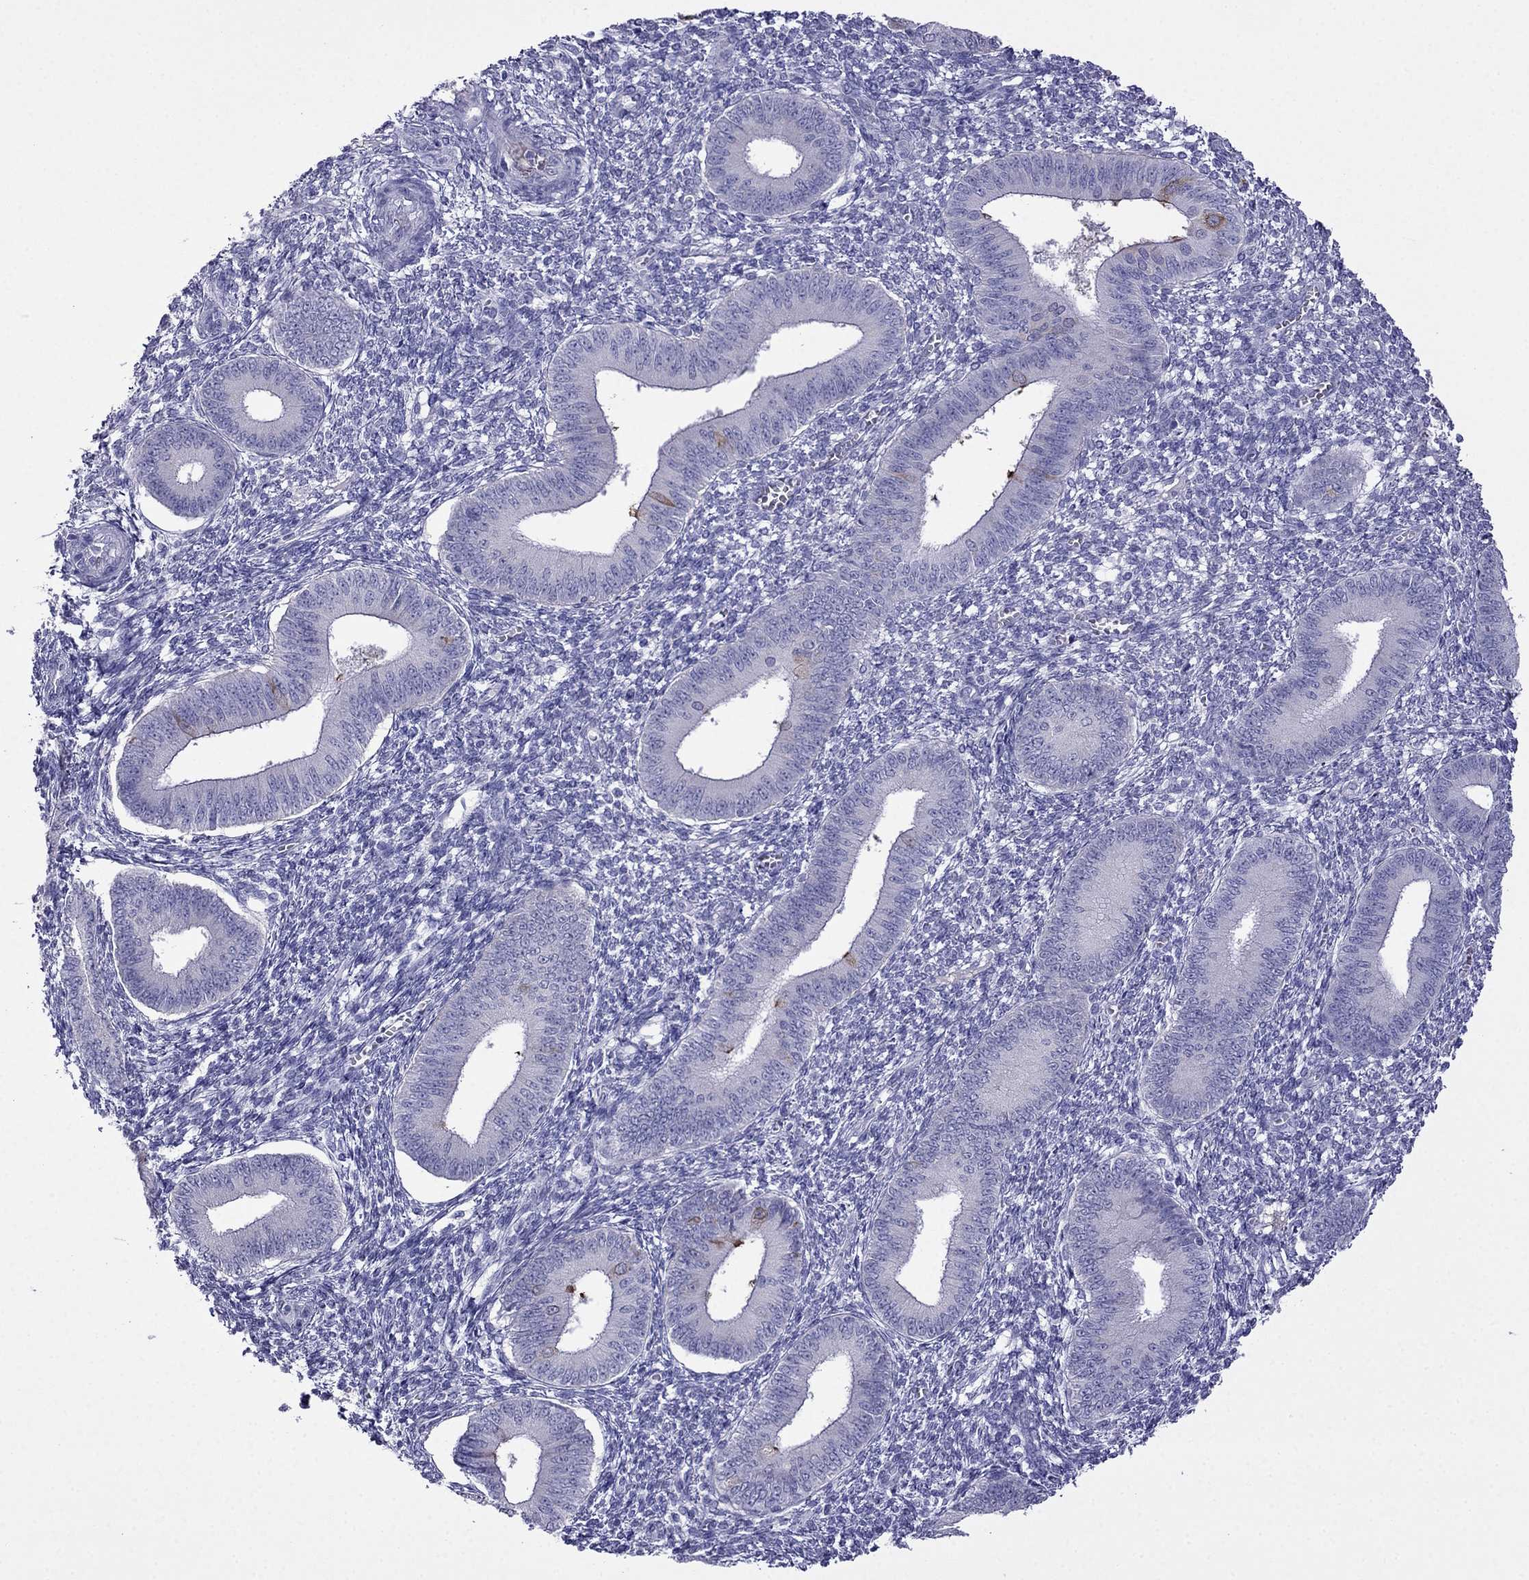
{"staining": {"intensity": "negative", "quantity": "none", "location": "none"}, "tissue": "endometrium", "cell_type": "Cells in endometrial stroma", "image_type": "normal", "snomed": [{"axis": "morphology", "description": "Normal tissue, NOS"}, {"axis": "topography", "description": "Endometrium"}], "caption": "Immunohistochemistry (IHC) of normal endometrium displays no staining in cells in endometrial stroma.", "gene": "CDHR4", "patient": {"sex": "female", "age": 42}}